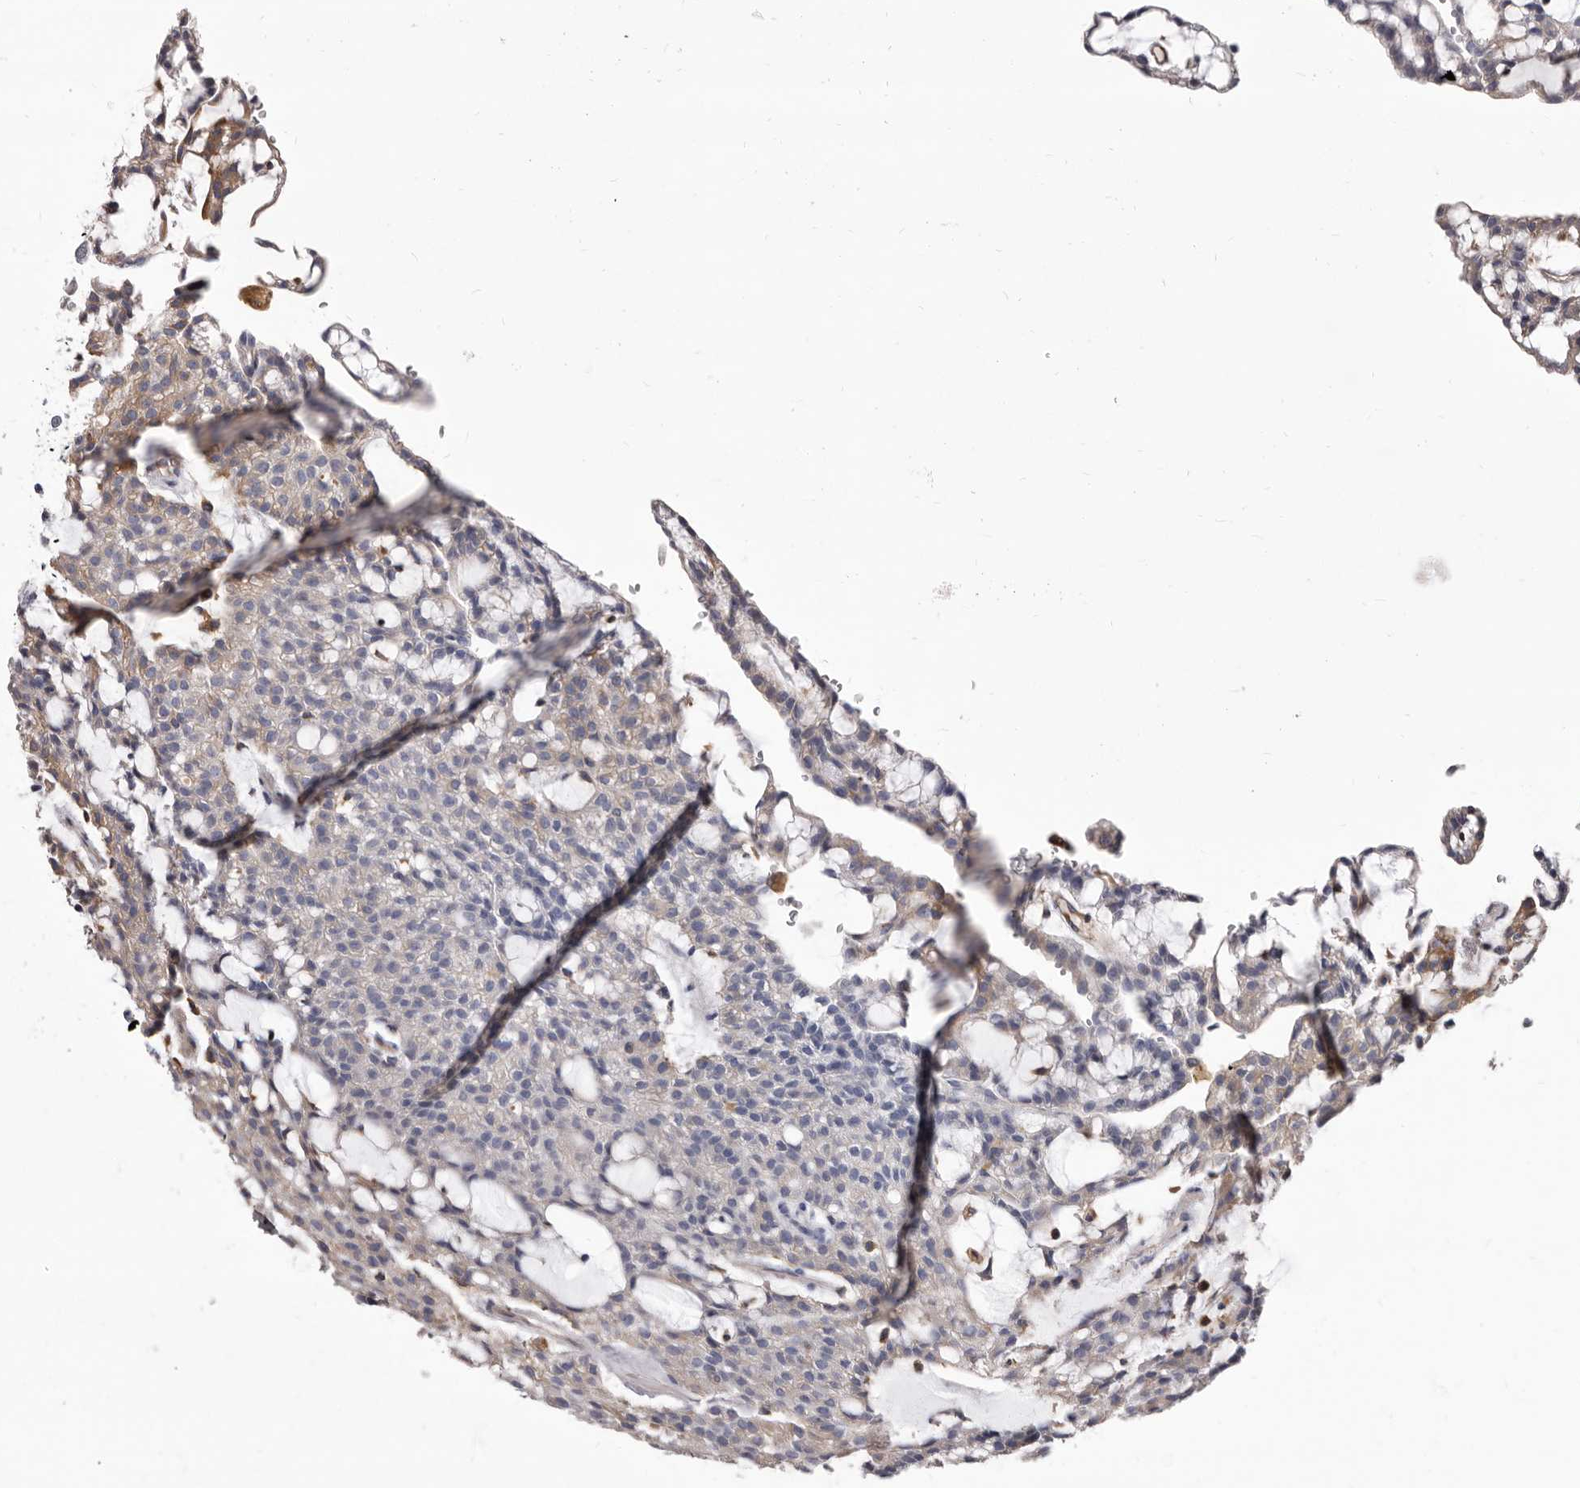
{"staining": {"intensity": "negative", "quantity": "none", "location": "none"}, "tissue": "renal cancer", "cell_type": "Tumor cells", "image_type": "cancer", "snomed": [{"axis": "morphology", "description": "Adenocarcinoma, NOS"}, {"axis": "topography", "description": "Kidney"}], "caption": "DAB immunohistochemical staining of renal adenocarcinoma demonstrates no significant positivity in tumor cells. (DAB immunohistochemistry (IHC) with hematoxylin counter stain).", "gene": "NIBAN1", "patient": {"sex": "male", "age": 63}}